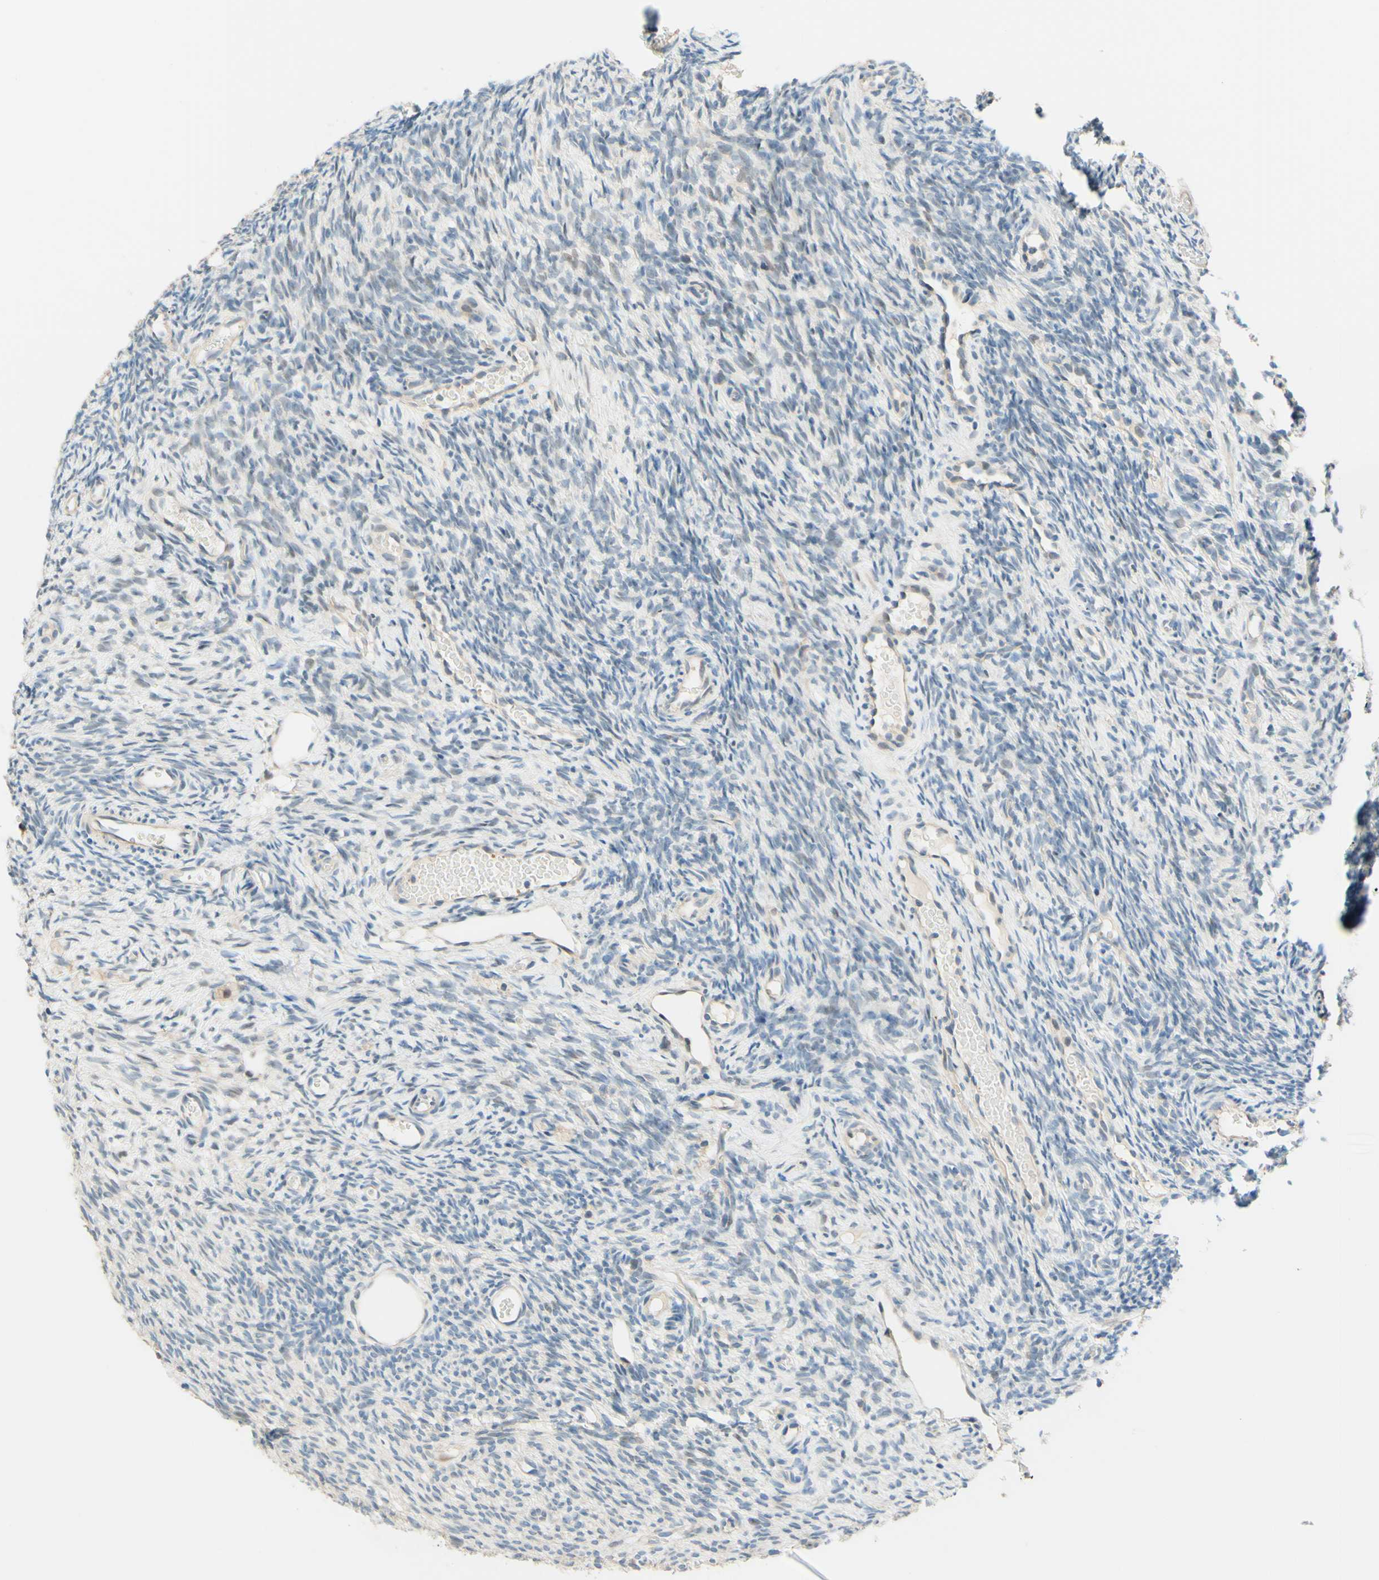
{"staining": {"intensity": "negative", "quantity": "none", "location": "none"}, "tissue": "ovary", "cell_type": "Ovarian stroma cells", "image_type": "normal", "snomed": [{"axis": "morphology", "description": "Normal tissue, NOS"}, {"axis": "topography", "description": "Ovary"}], "caption": "Benign ovary was stained to show a protein in brown. There is no significant staining in ovarian stroma cells.", "gene": "C2CD2L", "patient": {"sex": "female", "age": 35}}